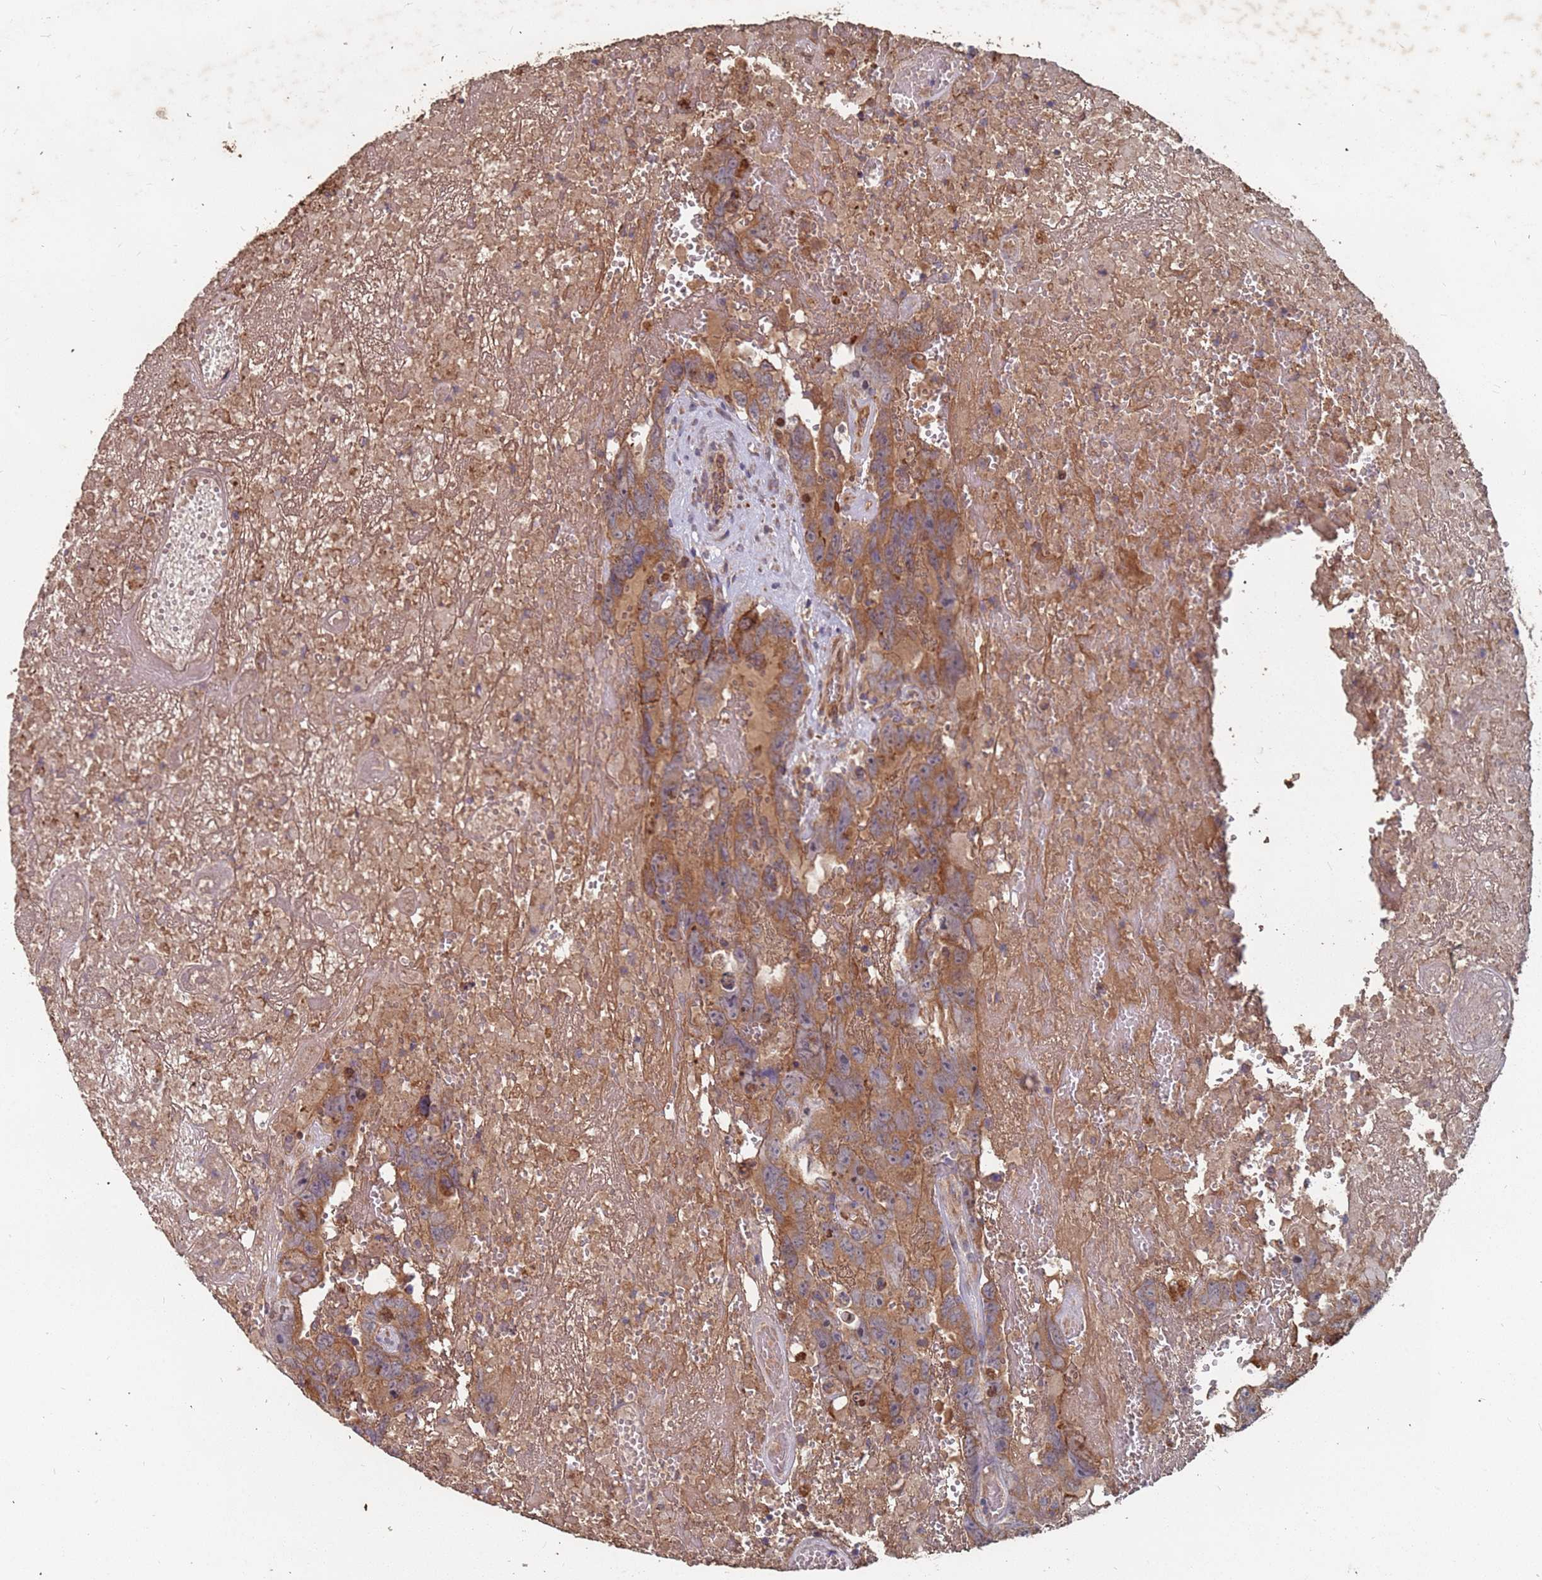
{"staining": {"intensity": "moderate", "quantity": ">75%", "location": "cytoplasmic/membranous"}, "tissue": "testis cancer", "cell_type": "Tumor cells", "image_type": "cancer", "snomed": [{"axis": "morphology", "description": "Carcinoma, Embryonal, NOS"}, {"axis": "topography", "description": "Testis"}], "caption": "High-magnification brightfield microscopy of testis cancer stained with DAB (3,3'-diaminobenzidine) (brown) and counterstained with hematoxylin (blue). tumor cells exhibit moderate cytoplasmic/membranous staining is seen in about>75% of cells.", "gene": "ATG5", "patient": {"sex": "male", "age": 45}}